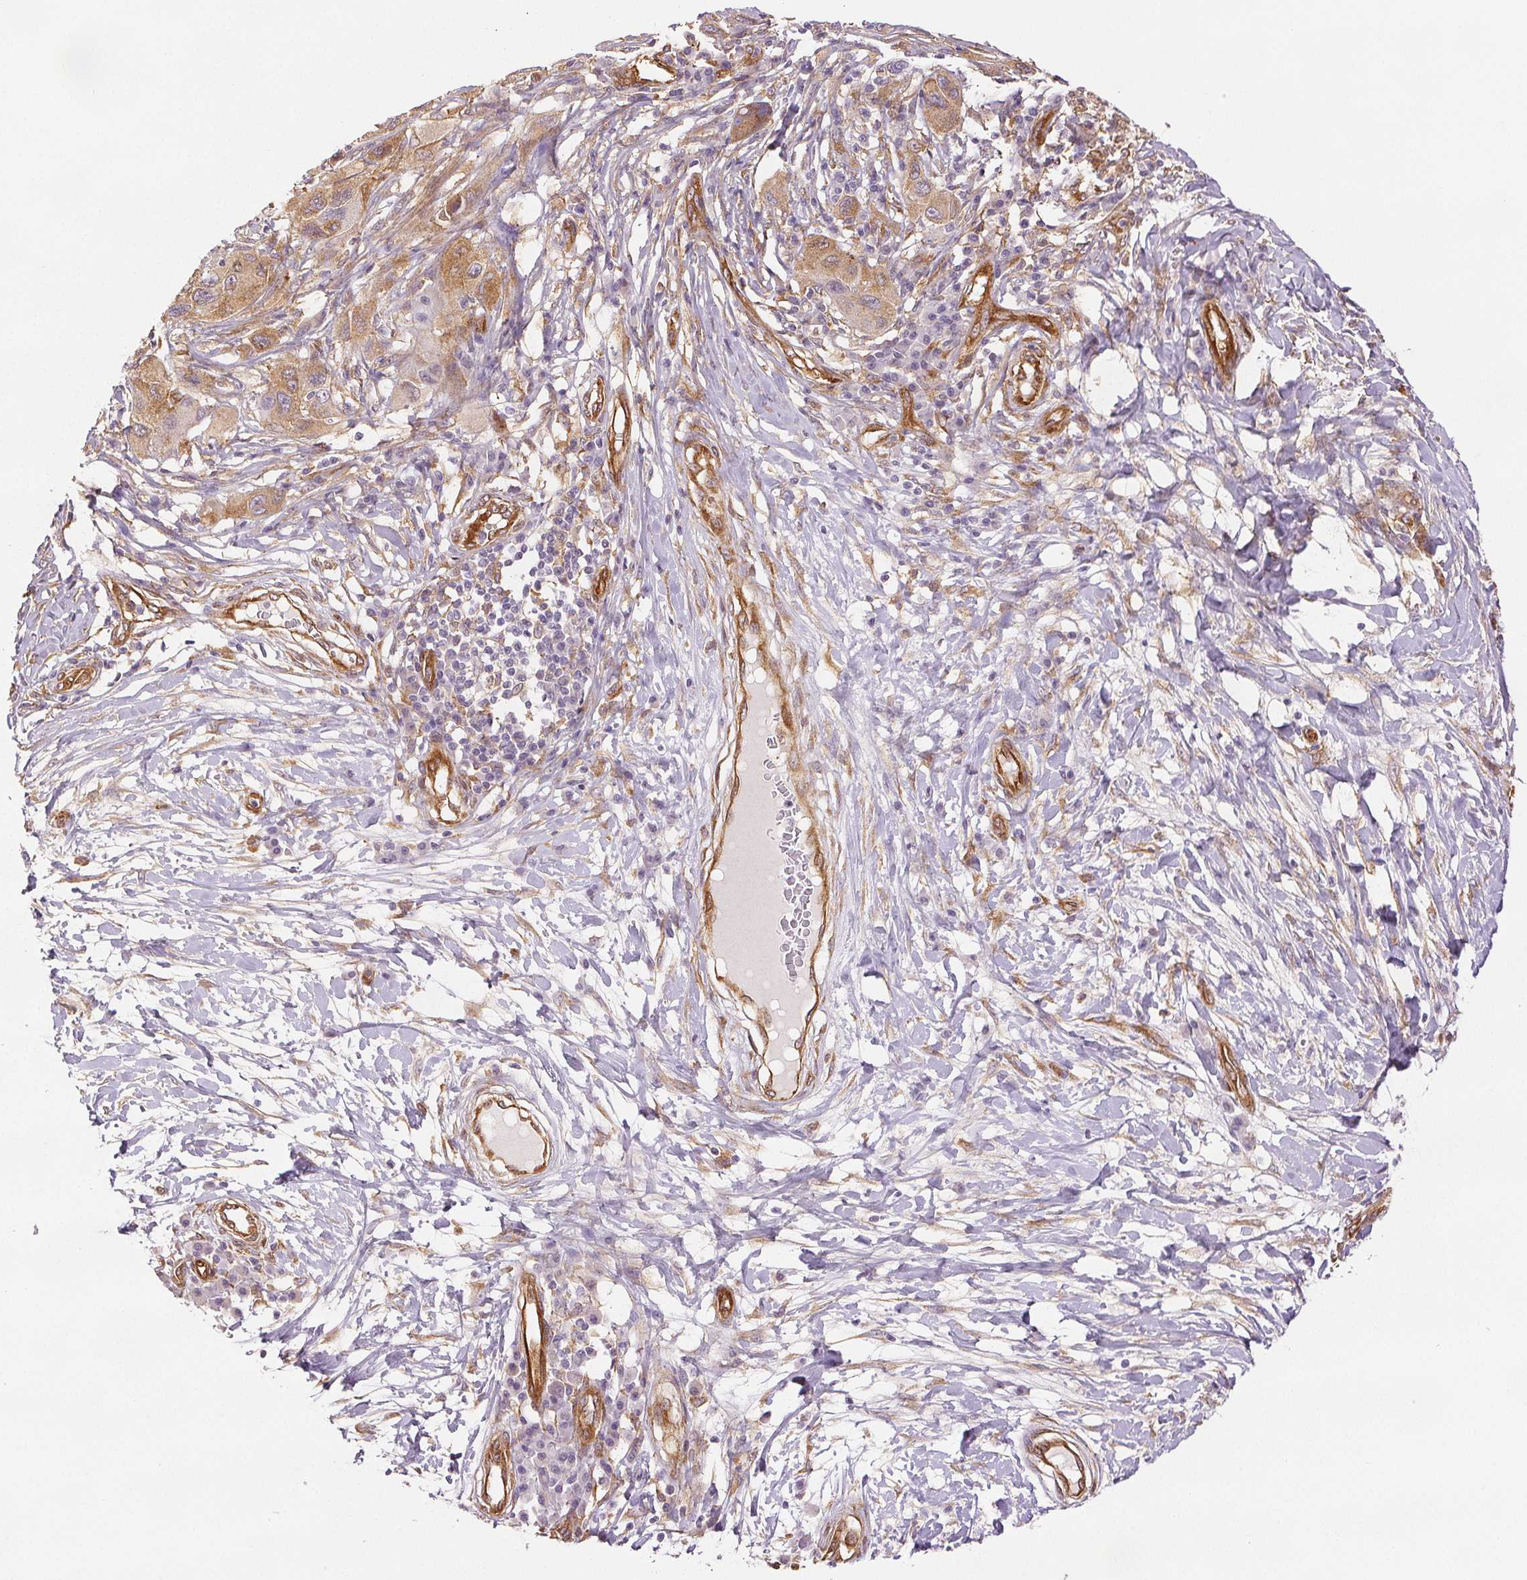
{"staining": {"intensity": "moderate", "quantity": ">75%", "location": "cytoplasmic/membranous"}, "tissue": "melanoma", "cell_type": "Tumor cells", "image_type": "cancer", "snomed": [{"axis": "morphology", "description": "Malignant melanoma, NOS"}, {"axis": "topography", "description": "Skin"}], "caption": "High-magnification brightfield microscopy of malignant melanoma stained with DAB (brown) and counterstained with hematoxylin (blue). tumor cells exhibit moderate cytoplasmic/membranous expression is identified in approximately>75% of cells. The protein is stained brown, and the nuclei are stained in blue (DAB (3,3'-diaminobenzidine) IHC with brightfield microscopy, high magnification).", "gene": "DIAPH2", "patient": {"sex": "male", "age": 53}}